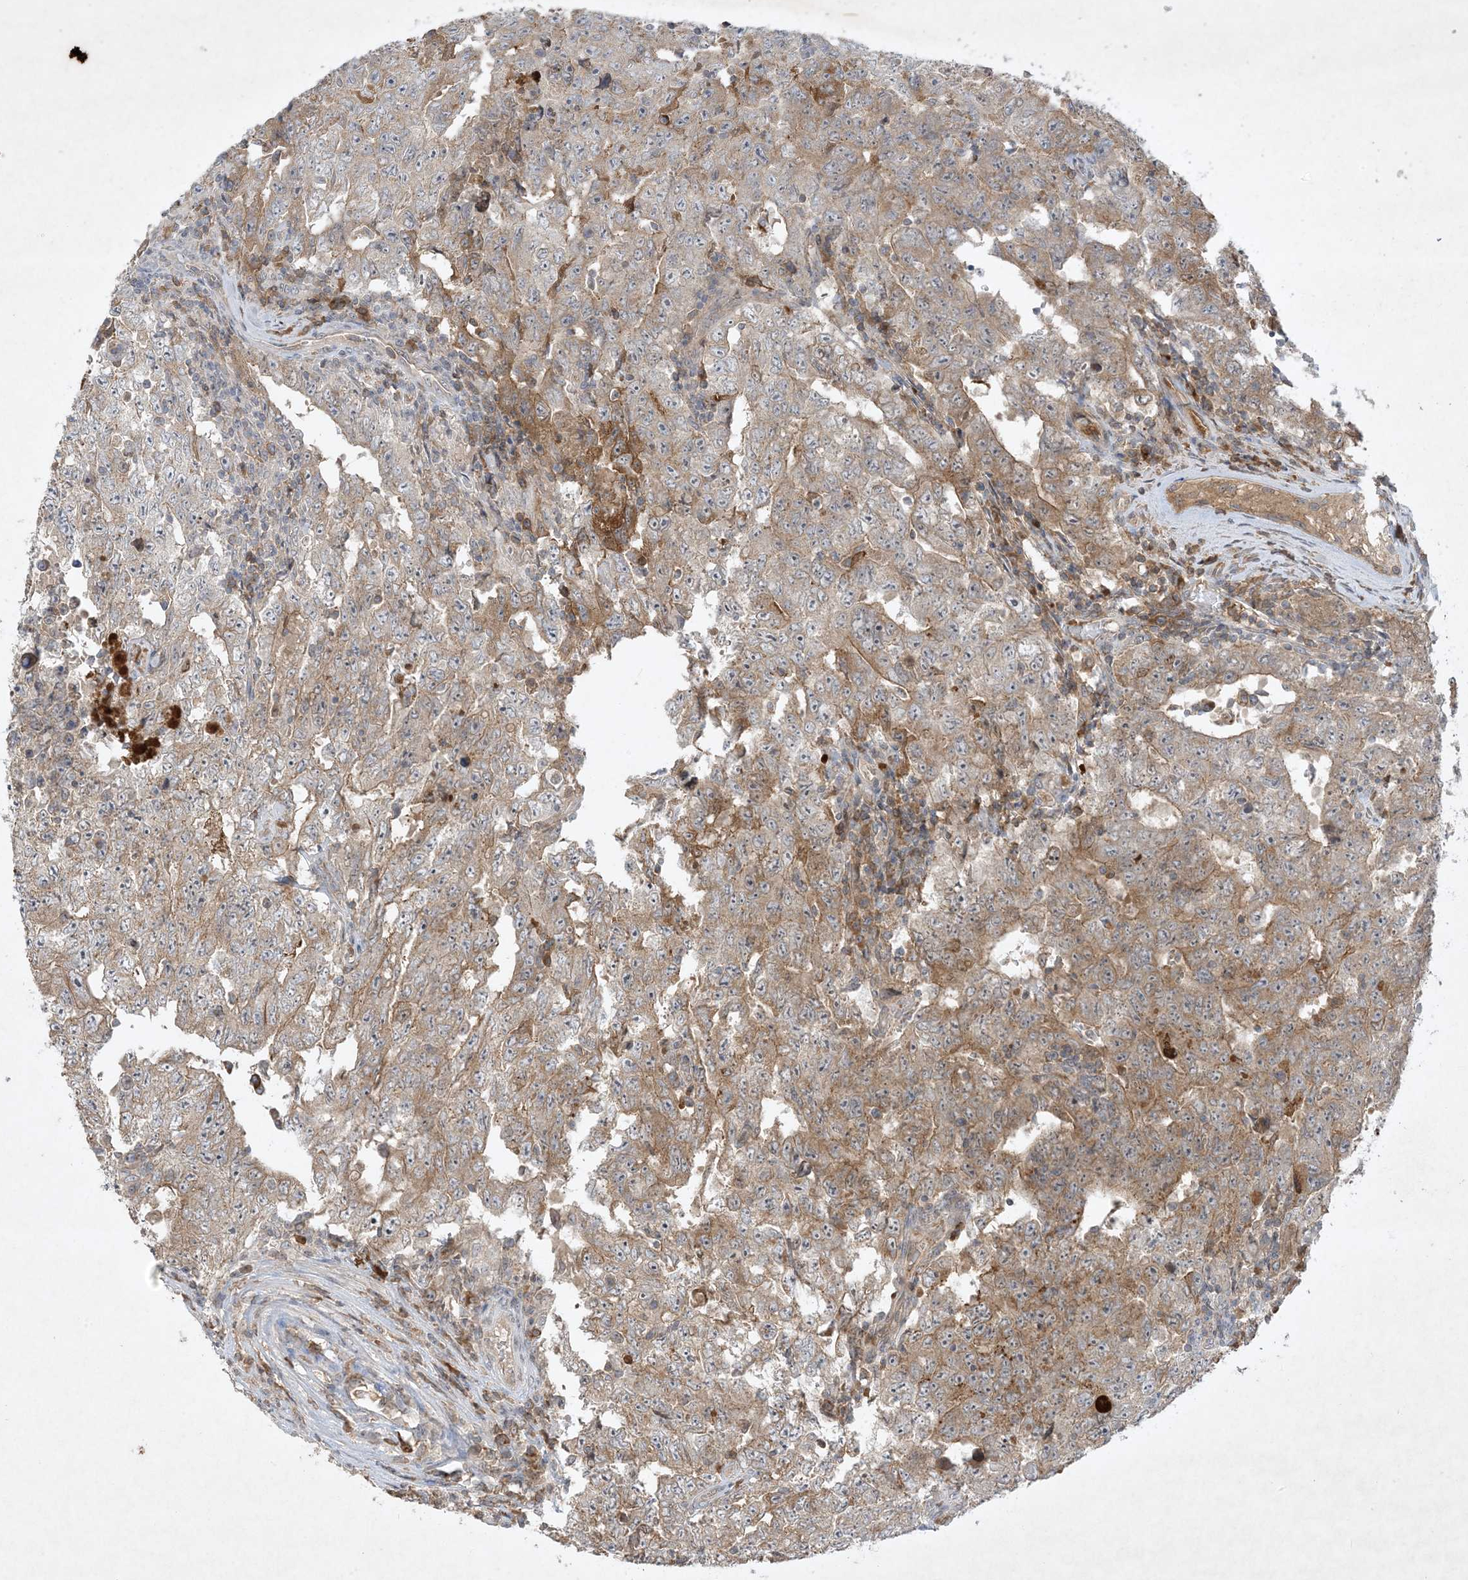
{"staining": {"intensity": "moderate", "quantity": "25%-75%", "location": "cytoplasmic/membranous"}, "tissue": "testis cancer", "cell_type": "Tumor cells", "image_type": "cancer", "snomed": [{"axis": "morphology", "description": "Carcinoma, Embryonal, NOS"}, {"axis": "topography", "description": "Testis"}], "caption": "DAB (3,3'-diaminobenzidine) immunohistochemical staining of embryonal carcinoma (testis) shows moderate cytoplasmic/membranous protein positivity in approximately 25%-75% of tumor cells. The staining is performed using DAB (3,3'-diaminobenzidine) brown chromogen to label protein expression. The nuclei are counter-stained blue using hematoxylin.", "gene": "FETUB", "patient": {"sex": "male", "age": 26}}